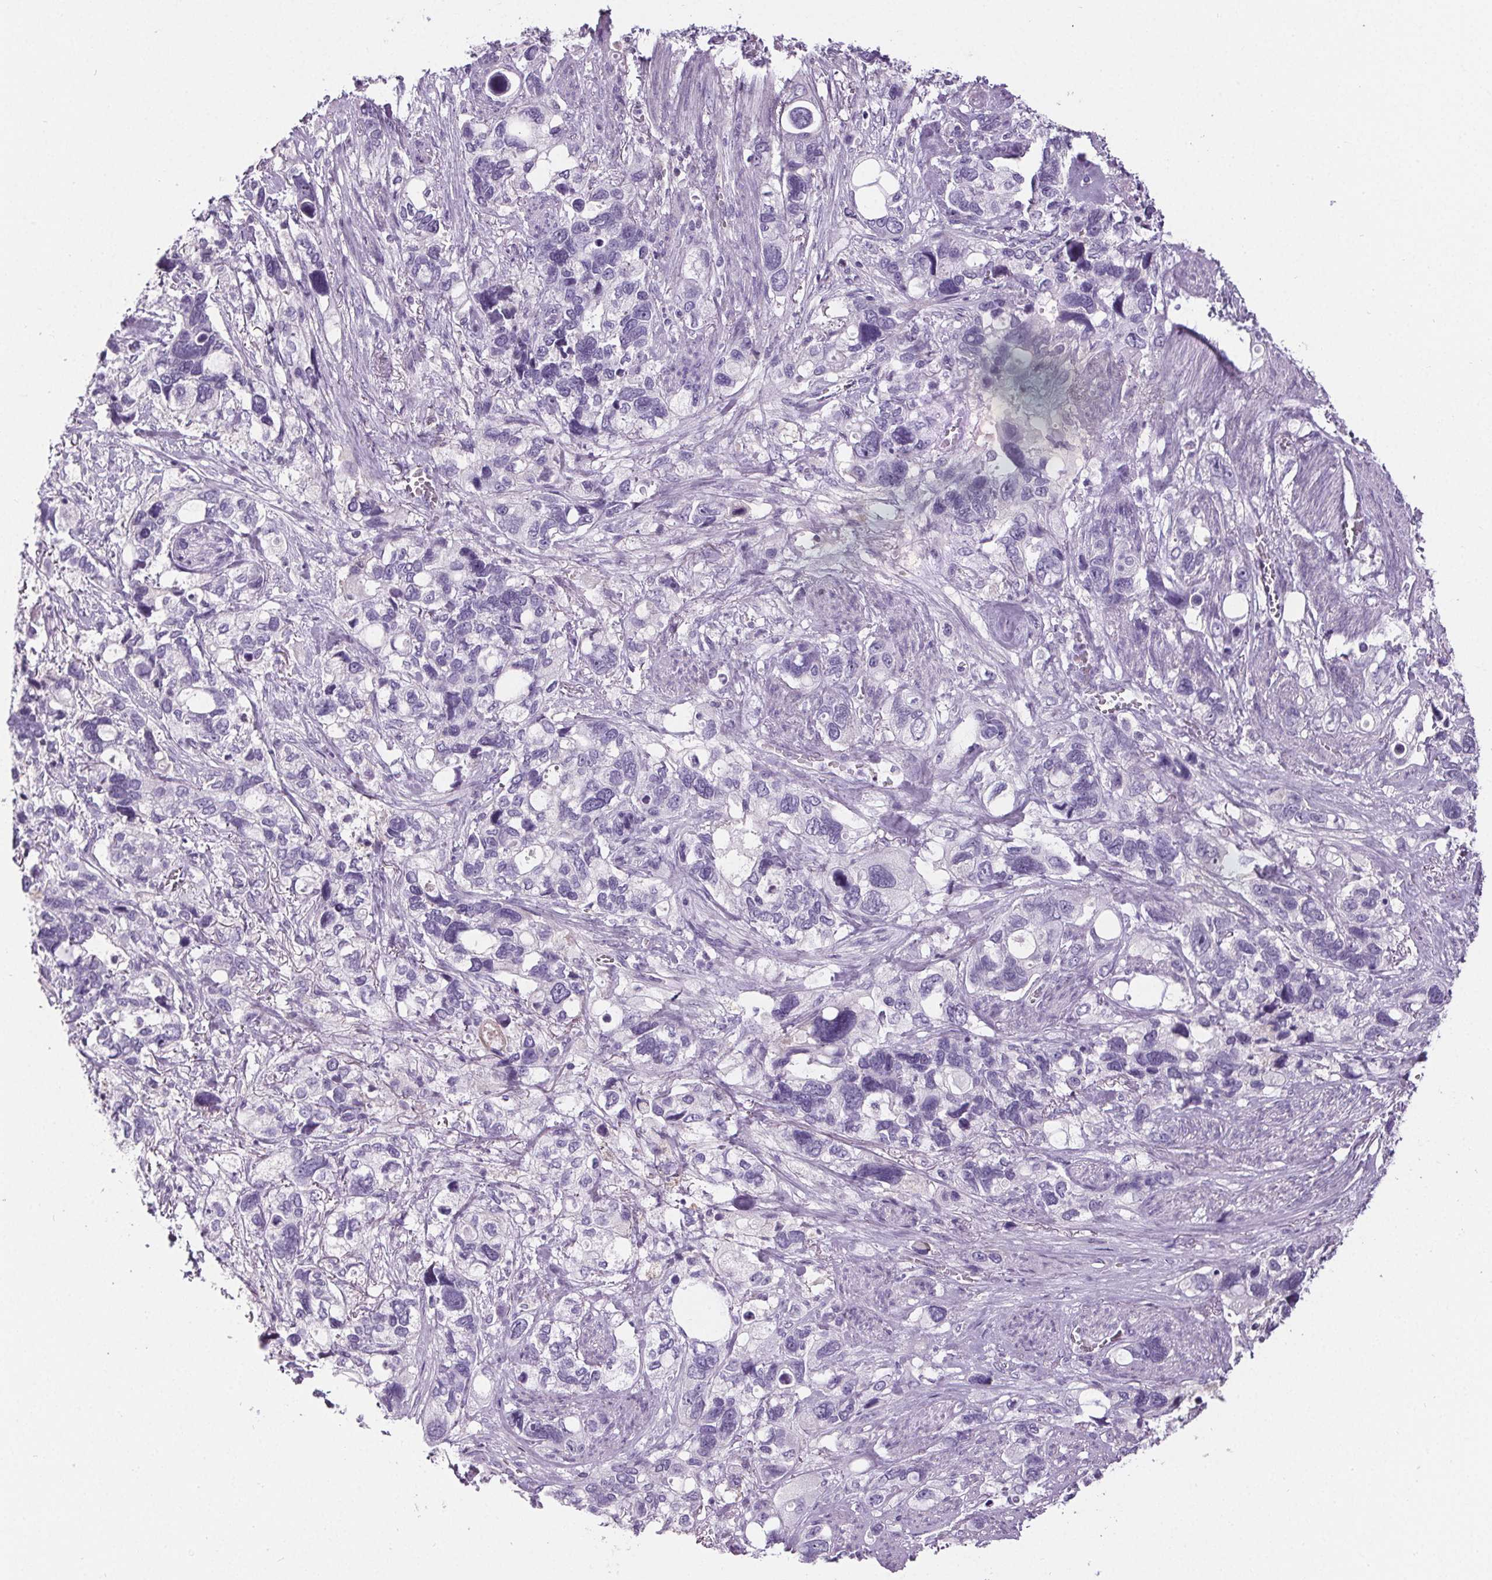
{"staining": {"intensity": "negative", "quantity": "none", "location": "none"}, "tissue": "stomach cancer", "cell_type": "Tumor cells", "image_type": "cancer", "snomed": [{"axis": "morphology", "description": "Adenocarcinoma, NOS"}, {"axis": "topography", "description": "Stomach, upper"}], "caption": "This is an immunohistochemistry histopathology image of stomach cancer. There is no staining in tumor cells.", "gene": "CD5L", "patient": {"sex": "female", "age": 81}}